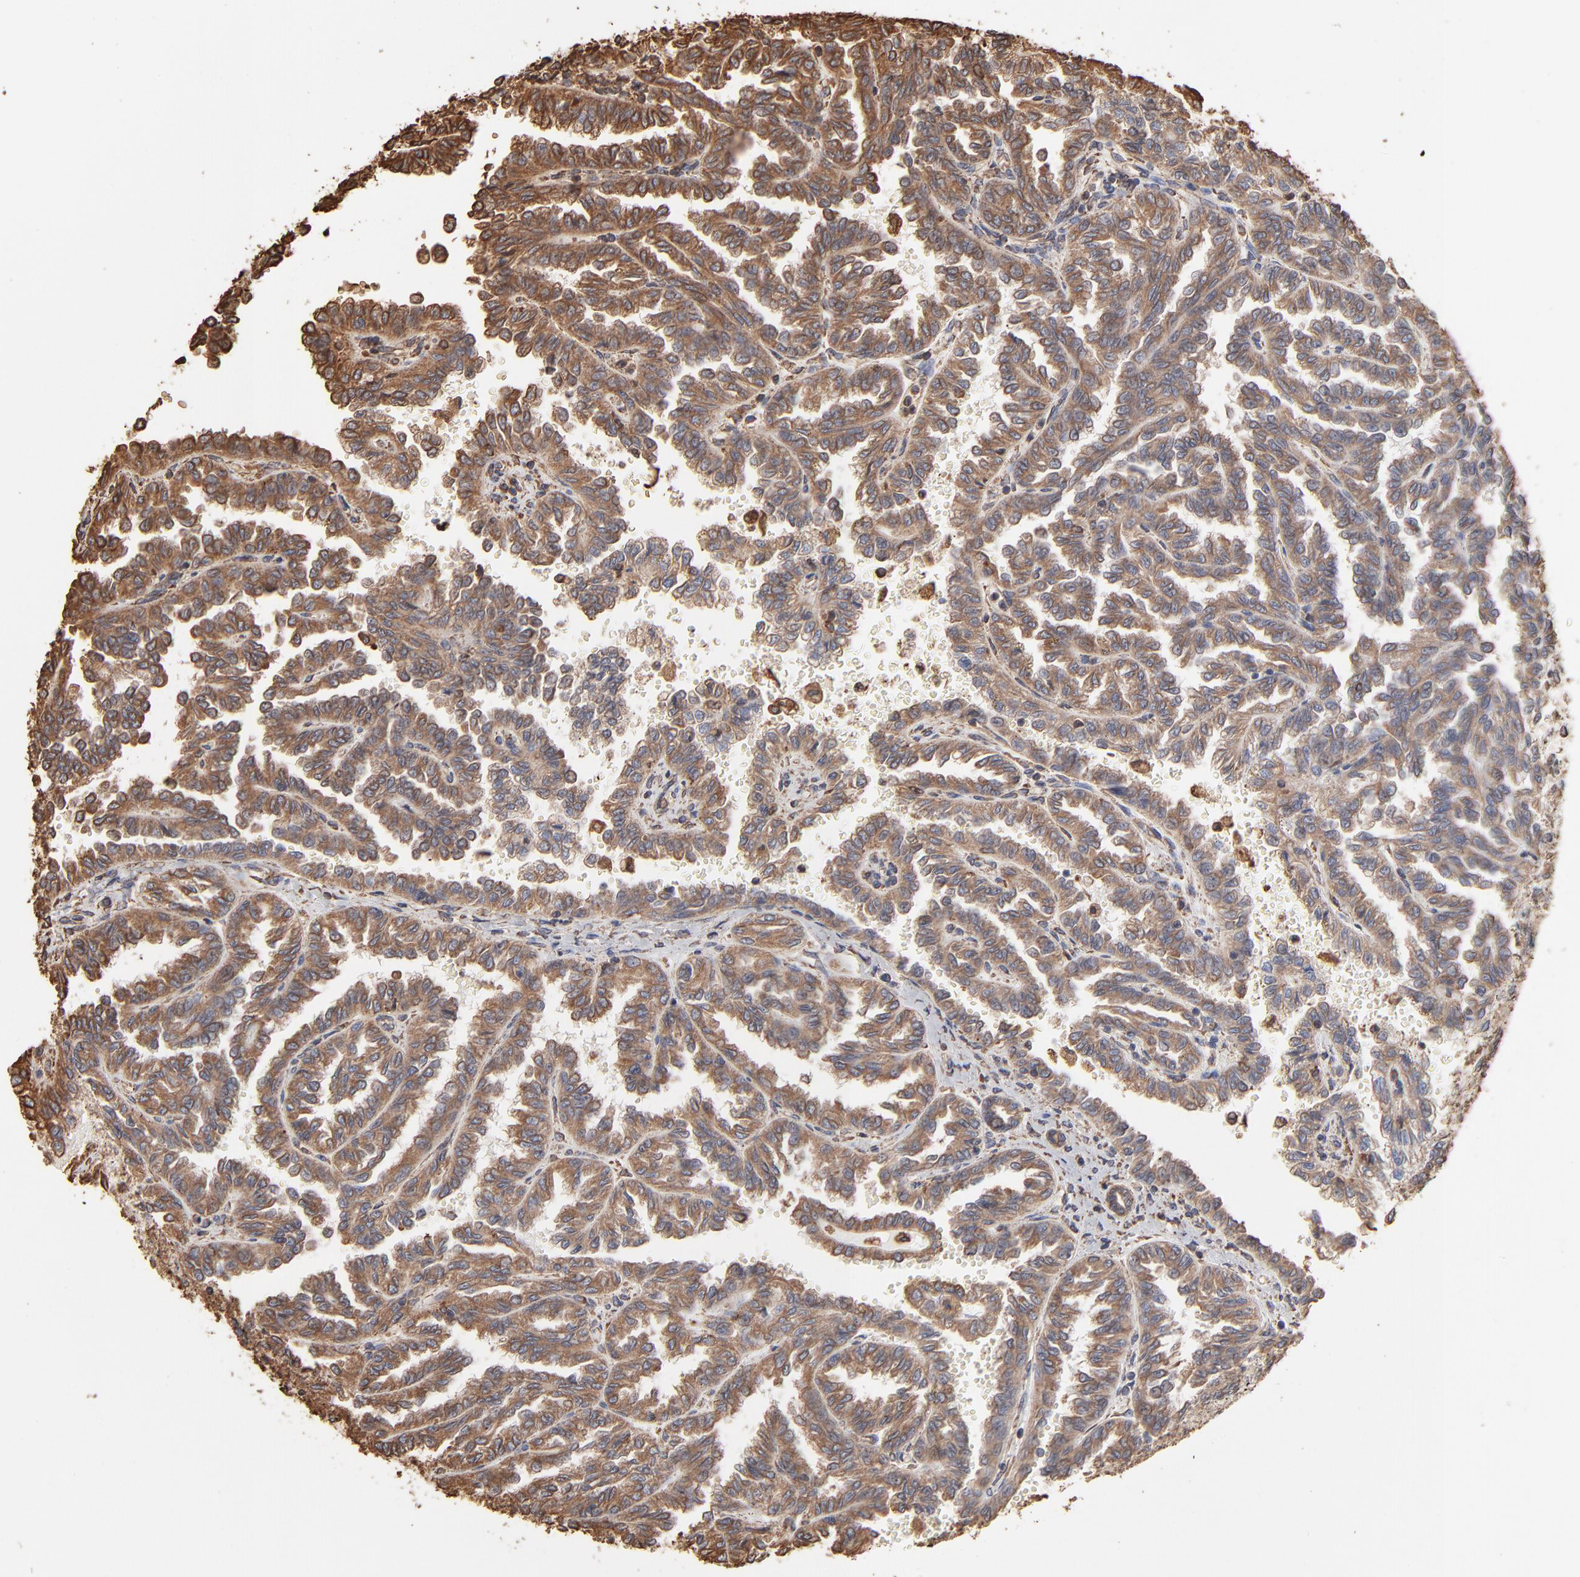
{"staining": {"intensity": "moderate", "quantity": ">75%", "location": "cytoplasmic/membranous"}, "tissue": "renal cancer", "cell_type": "Tumor cells", "image_type": "cancer", "snomed": [{"axis": "morphology", "description": "Inflammation, NOS"}, {"axis": "morphology", "description": "Adenocarcinoma, NOS"}, {"axis": "topography", "description": "Kidney"}], "caption": "This histopathology image displays IHC staining of renal cancer, with medium moderate cytoplasmic/membranous positivity in about >75% of tumor cells.", "gene": "PDIA3", "patient": {"sex": "male", "age": 68}}